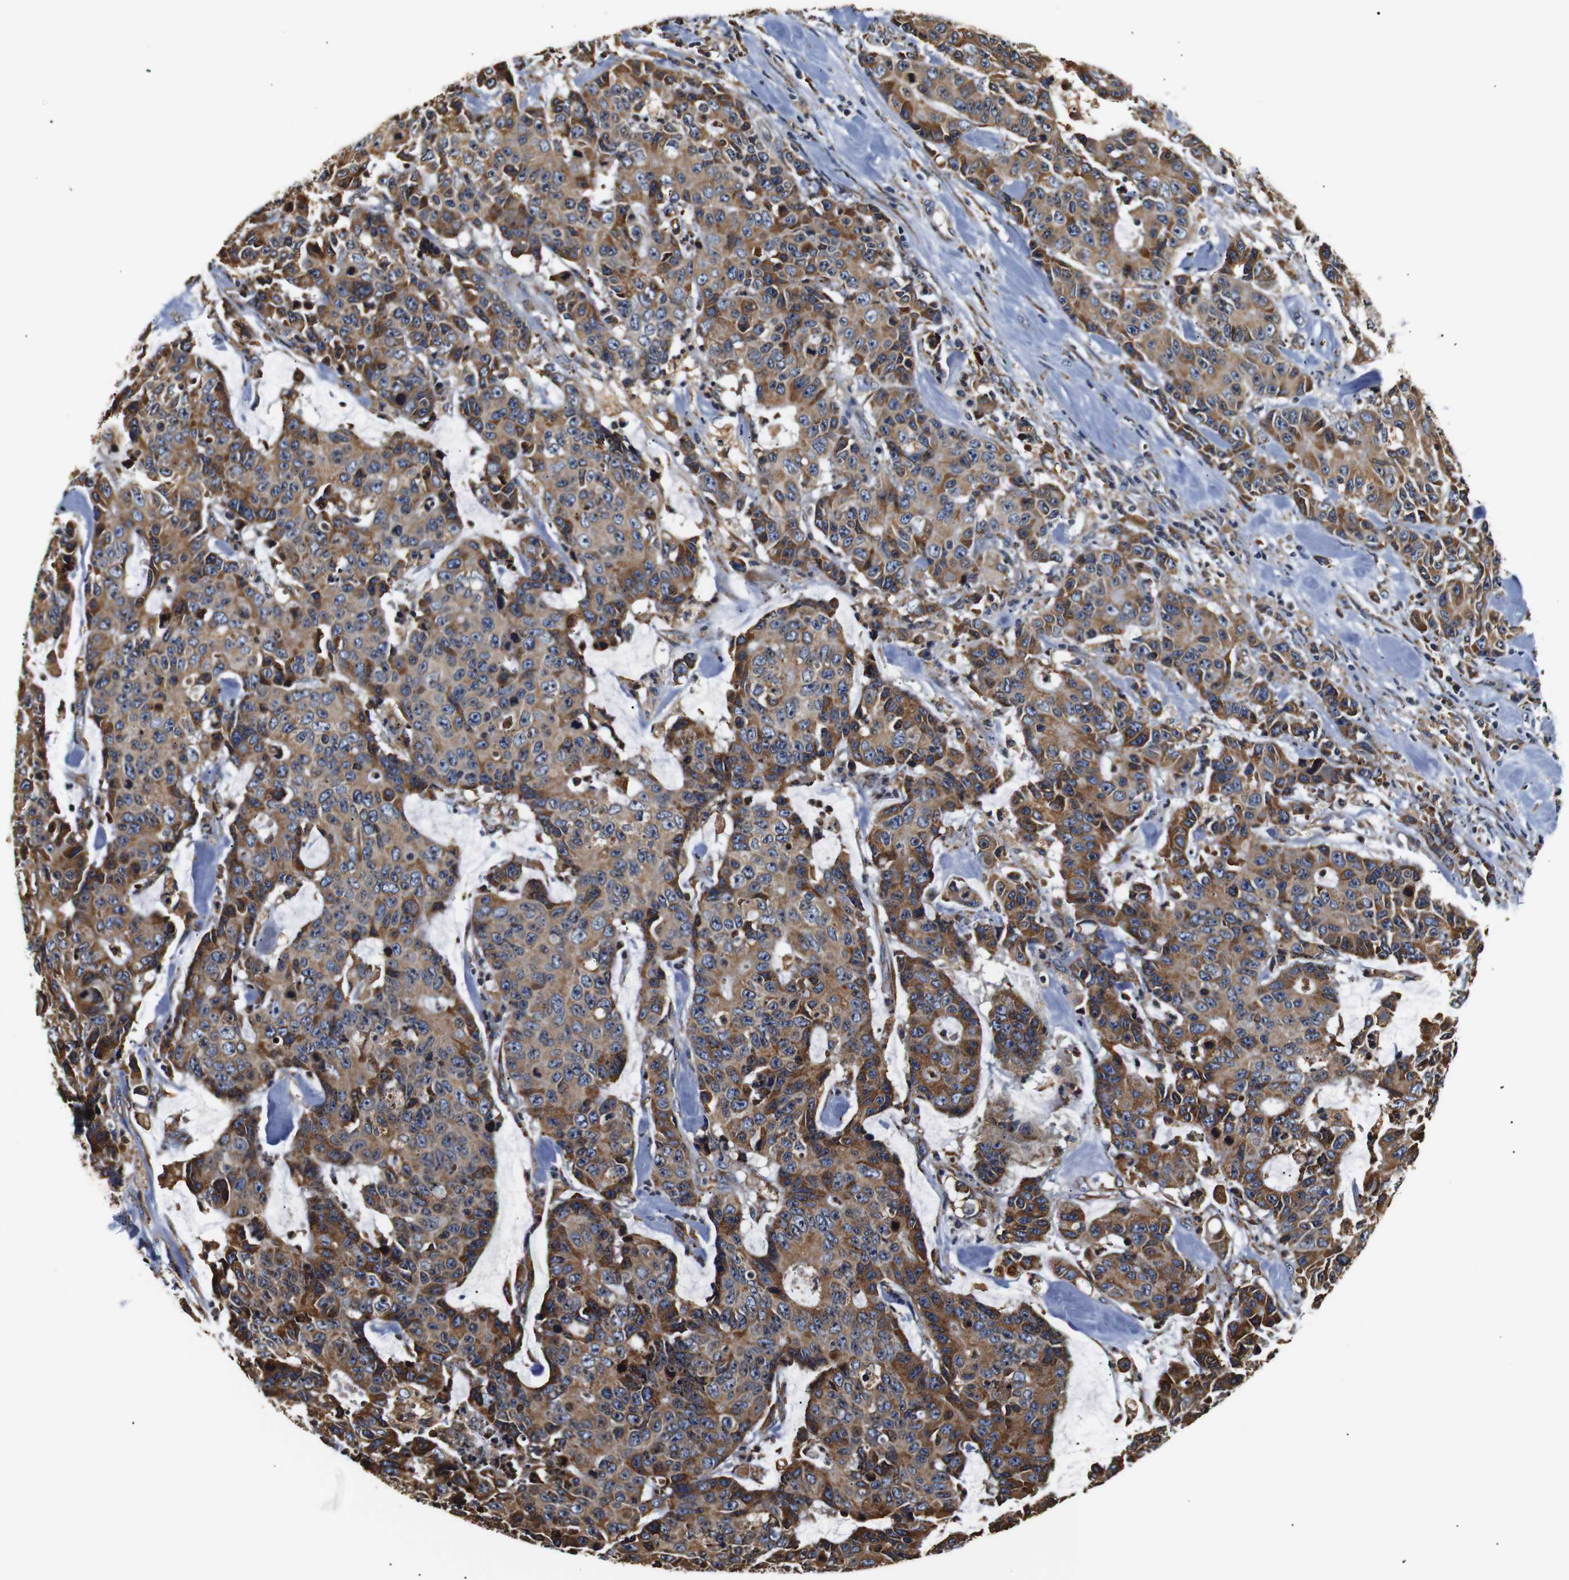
{"staining": {"intensity": "moderate", "quantity": ">75%", "location": "cytoplasmic/membranous"}, "tissue": "colorectal cancer", "cell_type": "Tumor cells", "image_type": "cancer", "snomed": [{"axis": "morphology", "description": "Adenocarcinoma, NOS"}, {"axis": "topography", "description": "Colon"}], "caption": "Brown immunohistochemical staining in human adenocarcinoma (colorectal) exhibits moderate cytoplasmic/membranous staining in approximately >75% of tumor cells.", "gene": "HHIP", "patient": {"sex": "female", "age": 86}}